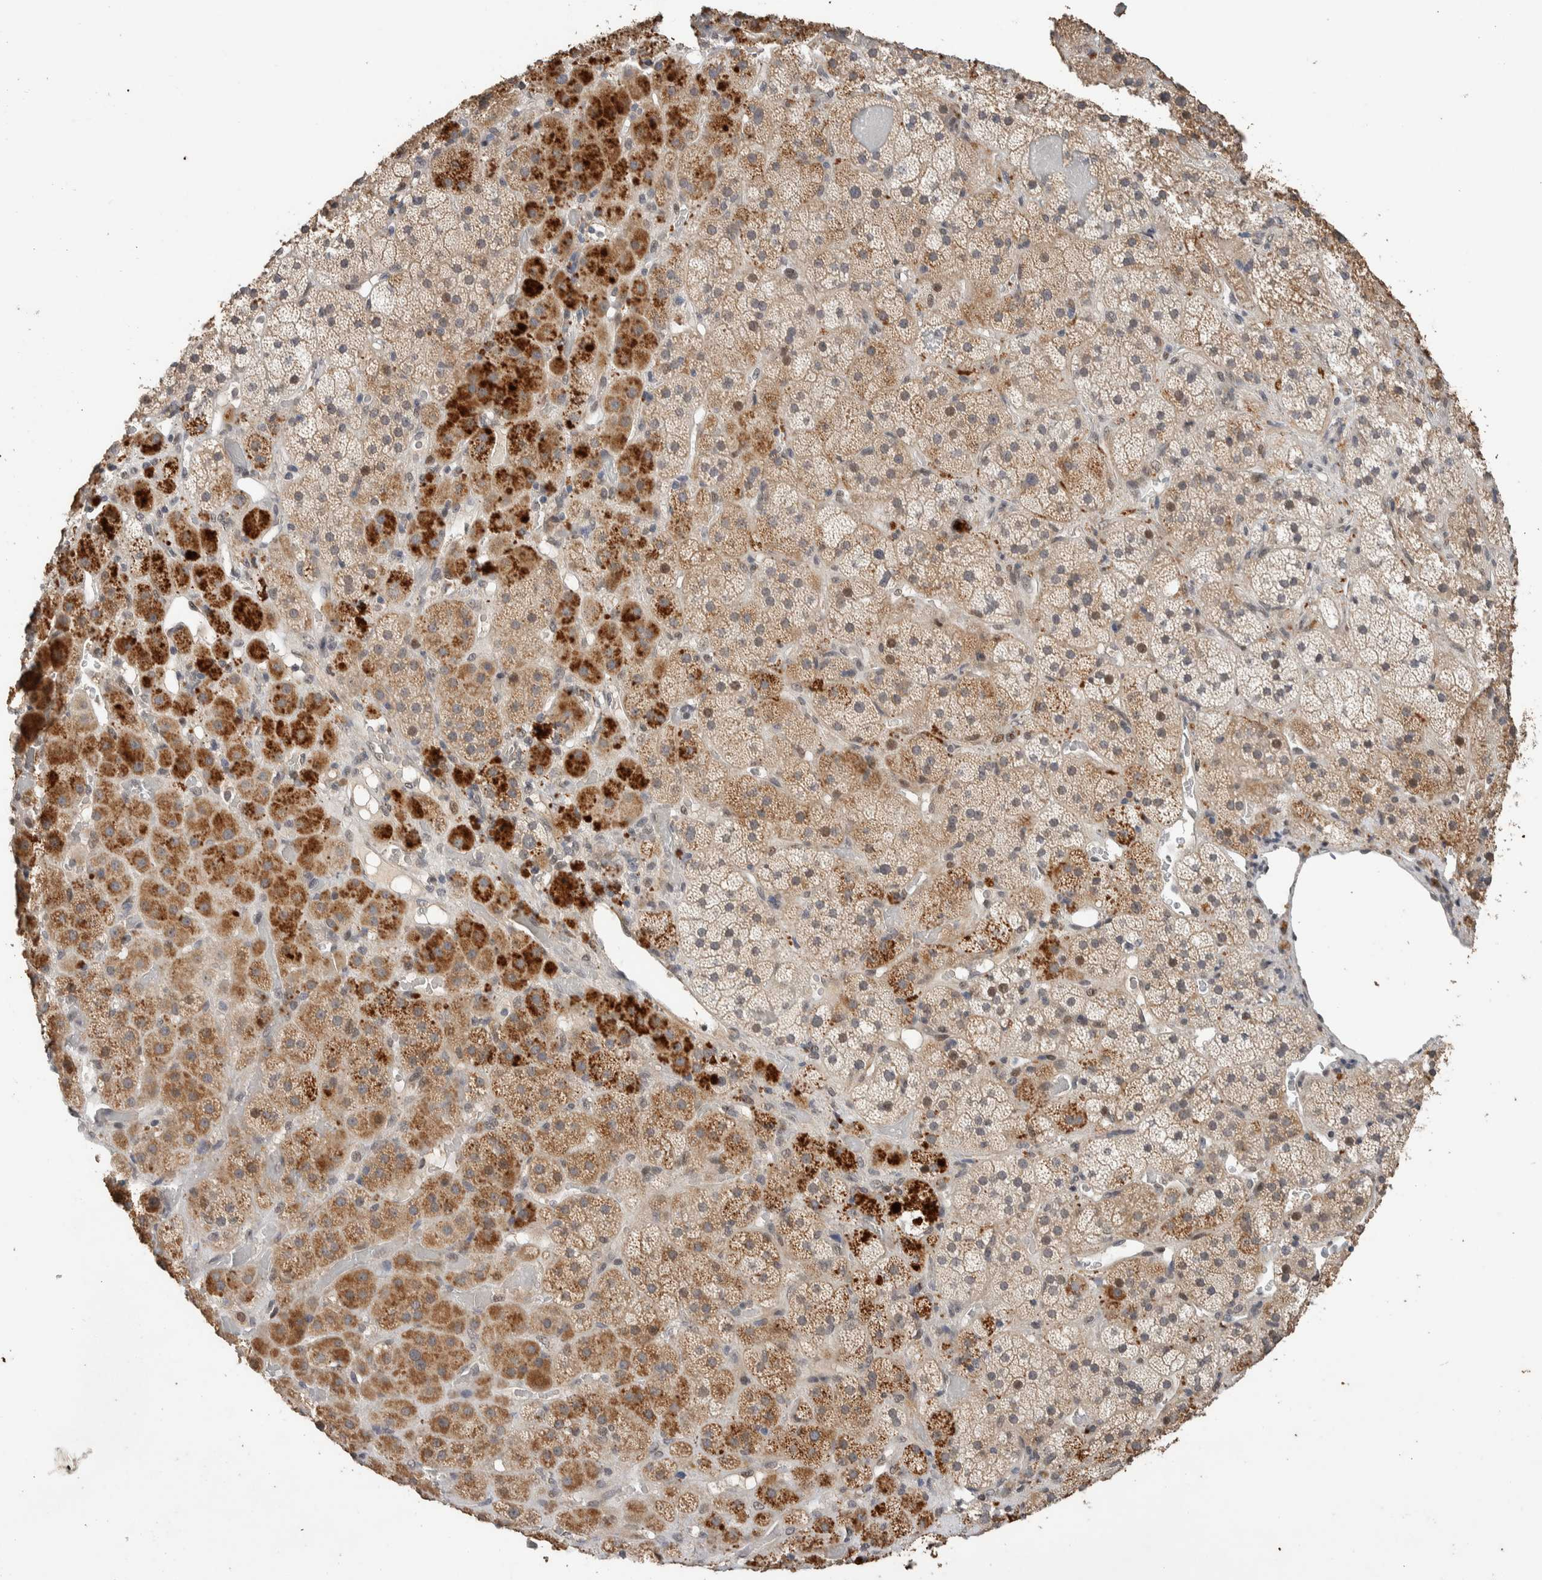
{"staining": {"intensity": "moderate", "quantity": ">75%", "location": "cytoplasmic/membranous"}, "tissue": "adrenal gland", "cell_type": "Glandular cells", "image_type": "normal", "snomed": [{"axis": "morphology", "description": "Normal tissue, NOS"}, {"axis": "topography", "description": "Adrenal gland"}], "caption": "Immunohistochemistry (IHC) (DAB) staining of normal human adrenal gland reveals moderate cytoplasmic/membranous protein positivity in about >75% of glandular cells.", "gene": "CYSRT1", "patient": {"sex": "male", "age": 57}}